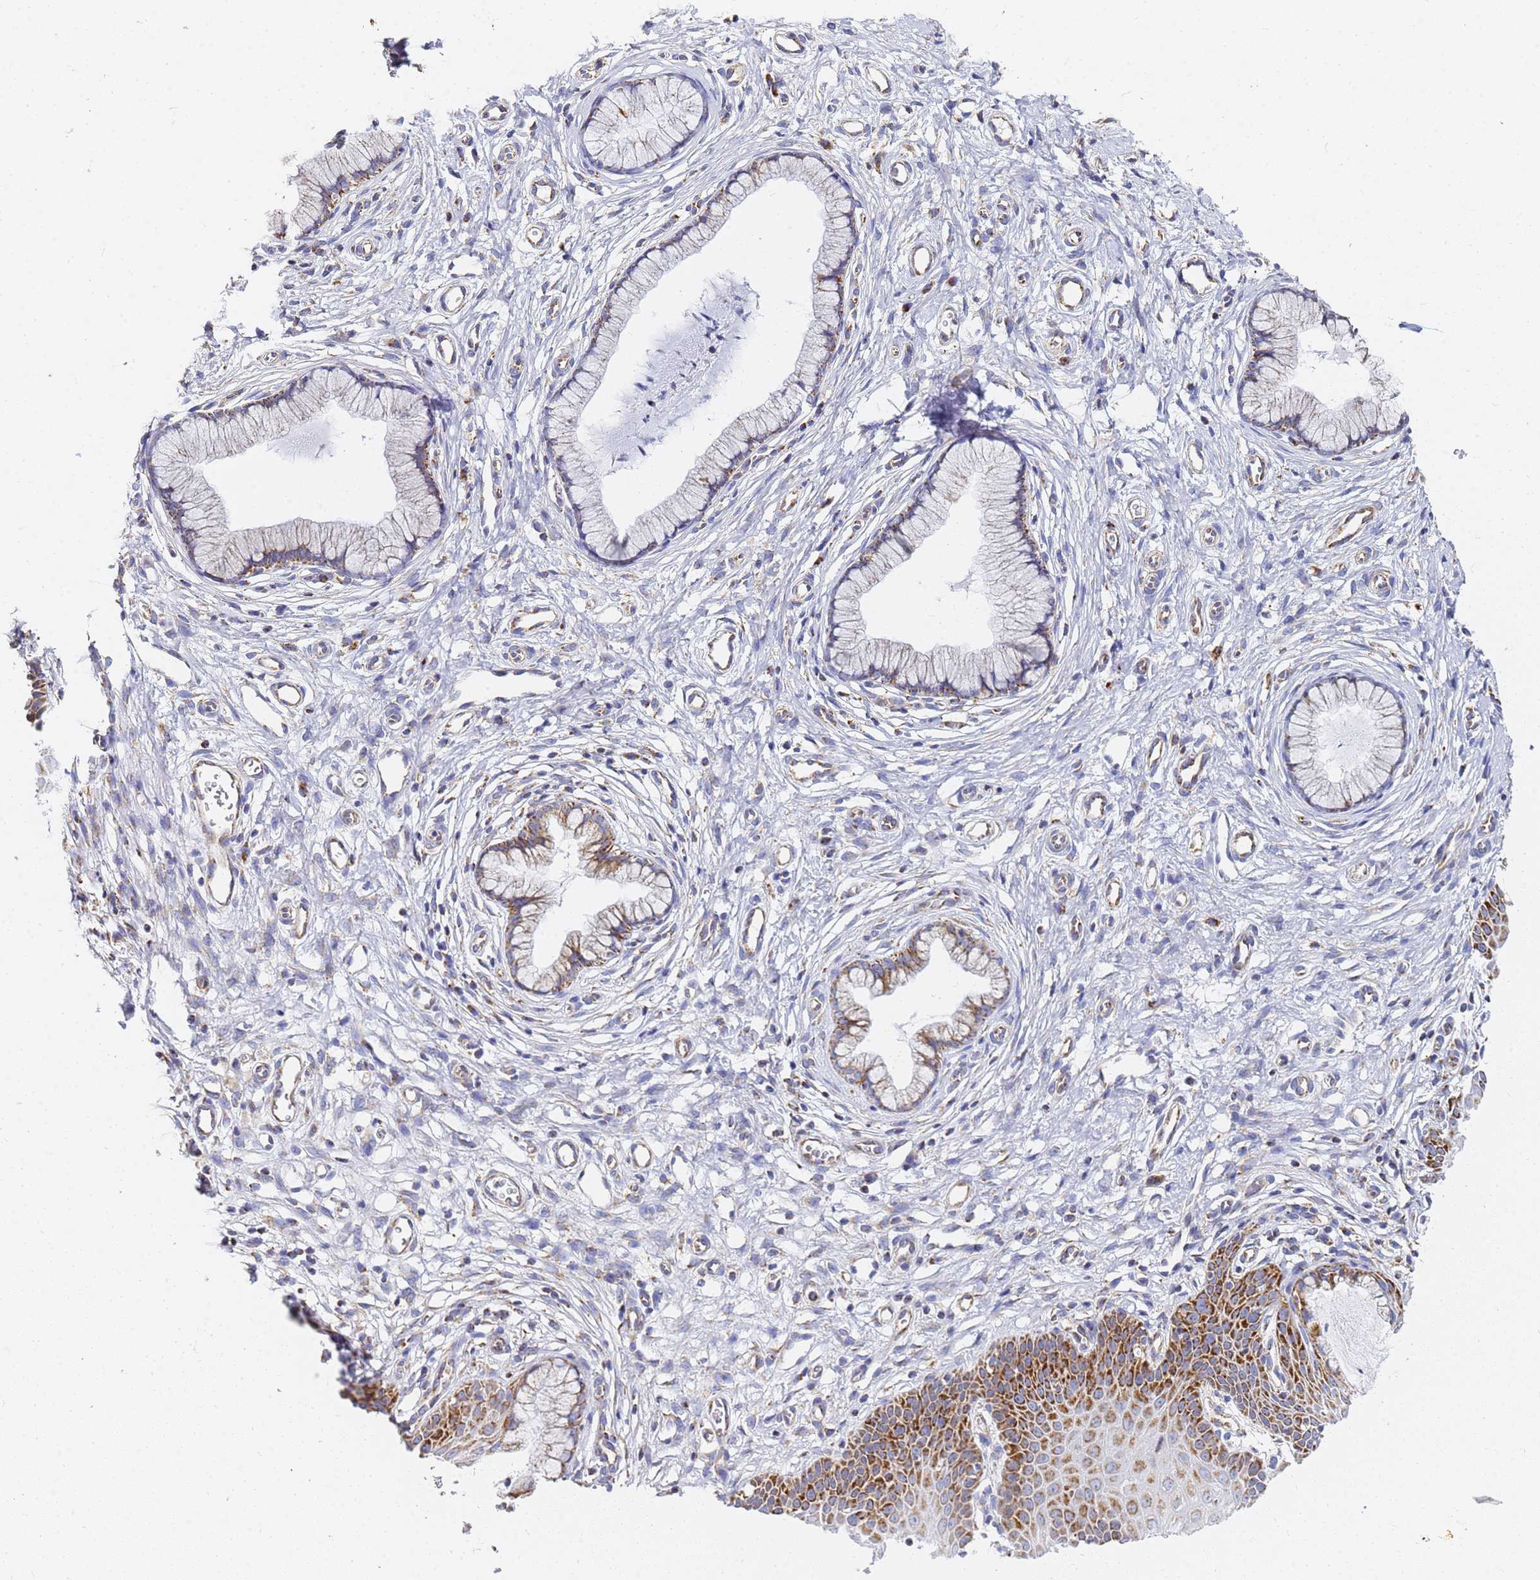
{"staining": {"intensity": "weak", "quantity": "<25%", "location": "cytoplasmic/membranous"}, "tissue": "cervix", "cell_type": "Glandular cells", "image_type": "normal", "snomed": [{"axis": "morphology", "description": "Normal tissue, NOS"}, {"axis": "topography", "description": "Cervix"}], "caption": "Immunohistochemistry (IHC) image of unremarkable cervix: cervix stained with DAB shows no significant protein expression in glandular cells.", "gene": "CNIH4", "patient": {"sex": "female", "age": 36}}